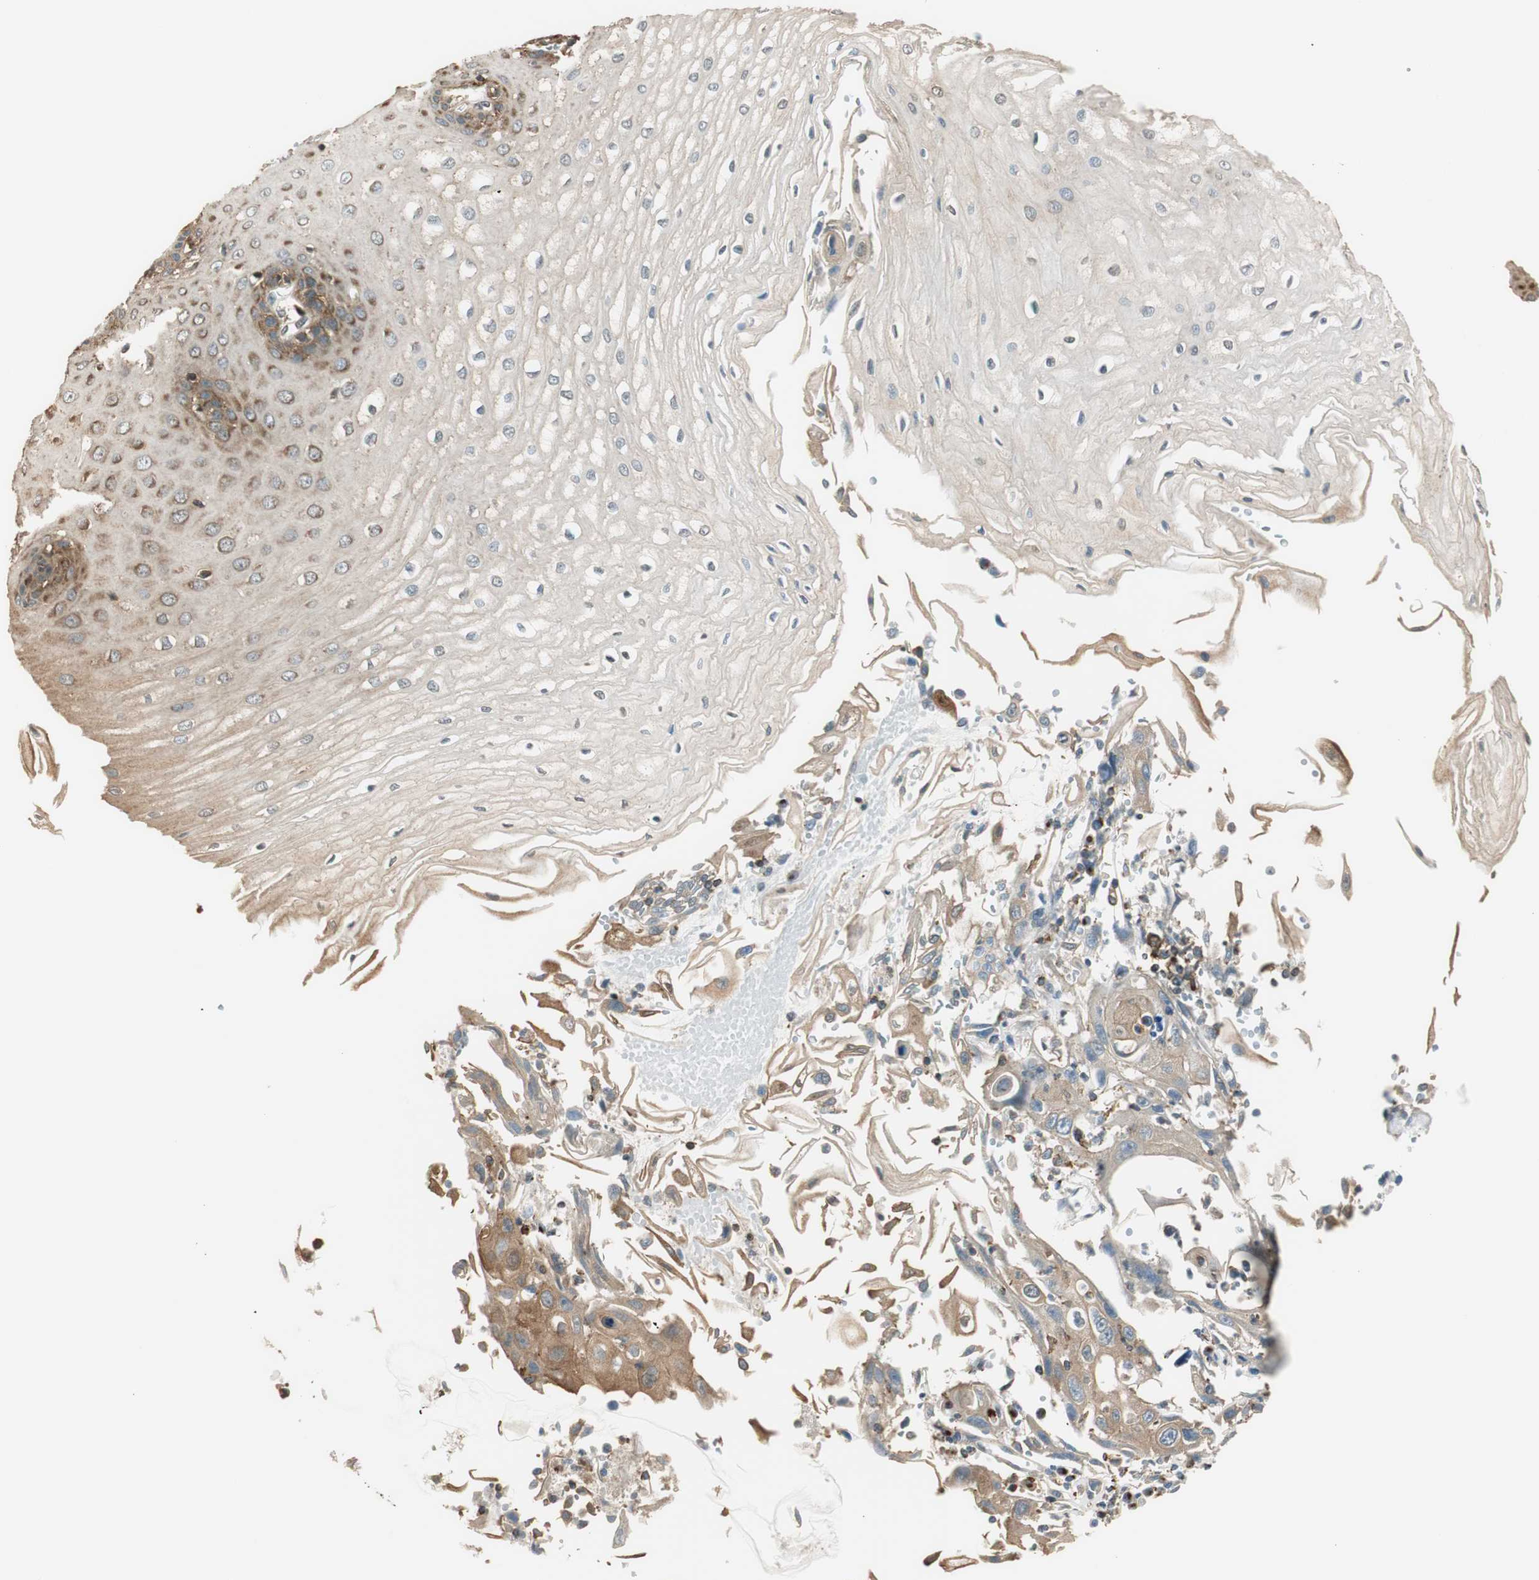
{"staining": {"intensity": "moderate", "quantity": "25%-75%", "location": "cytoplasmic/membranous"}, "tissue": "esophagus", "cell_type": "Squamous epithelial cells", "image_type": "normal", "snomed": [{"axis": "morphology", "description": "Normal tissue, NOS"}, {"axis": "morphology", "description": "Squamous cell carcinoma, NOS"}, {"axis": "topography", "description": "Esophagus"}], "caption": "Brown immunohistochemical staining in unremarkable esophagus shows moderate cytoplasmic/membranous positivity in approximately 25%-75% of squamous epithelial cells.", "gene": "PI4K2B", "patient": {"sex": "male", "age": 65}}